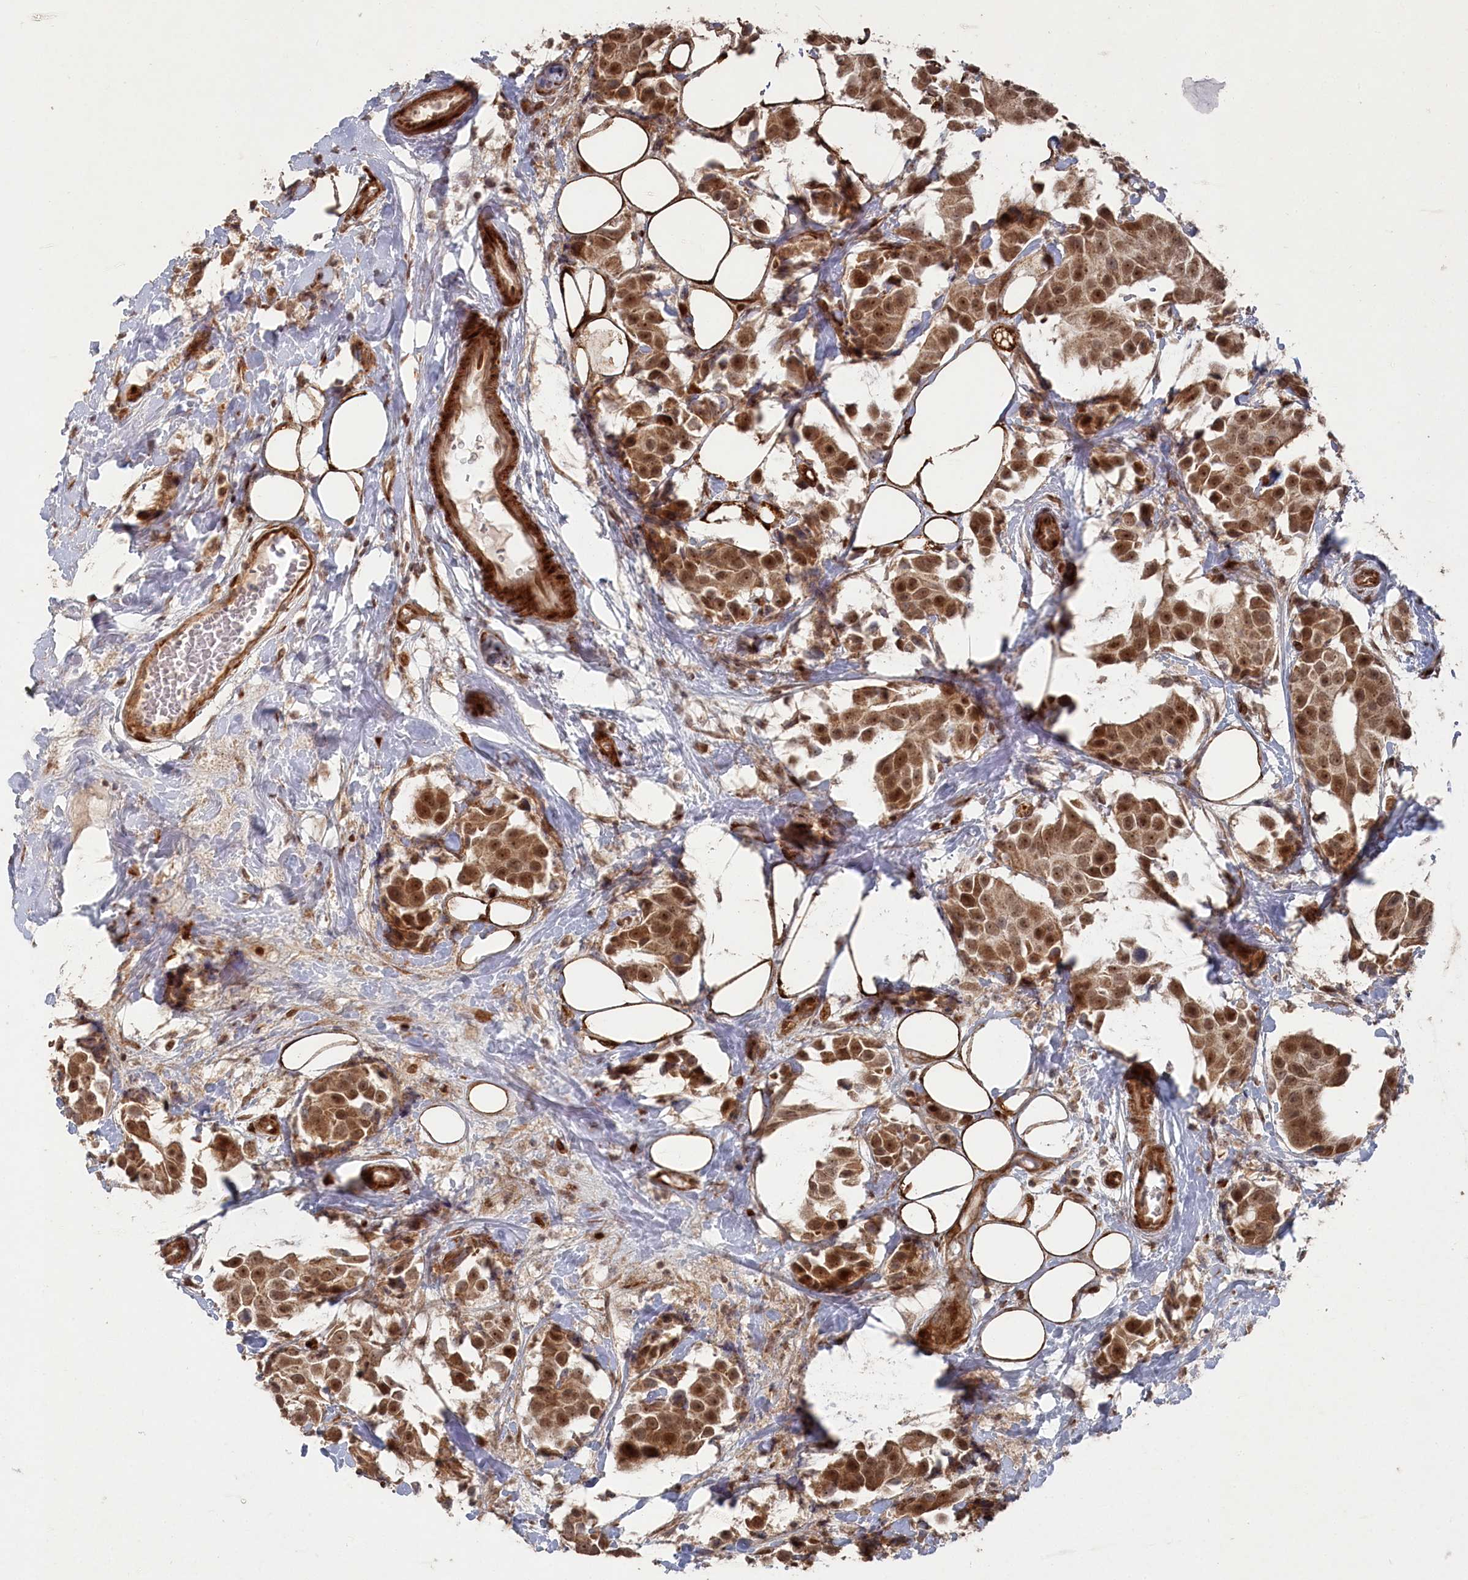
{"staining": {"intensity": "moderate", "quantity": ">75%", "location": "cytoplasmic/membranous,nuclear"}, "tissue": "breast cancer", "cell_type": "Tumor cells", "image_type": "cancer", "snomed": [{"axis": "morphology", "description": "Normal tissue, NOS"}, {"axis": "morphology", "description": "Duct carcinoma"}, {"axis": "topography", "description": "Breast"}], "caption": "This micrograph displays immunohistochemistry staining of breast cancer, with medium moderate cytoplasmic/membranous and nuclear positivity in about >75% of tumor cells.", "gene": "POLR3A", "patient": {"sex": "female", "age": 39}}